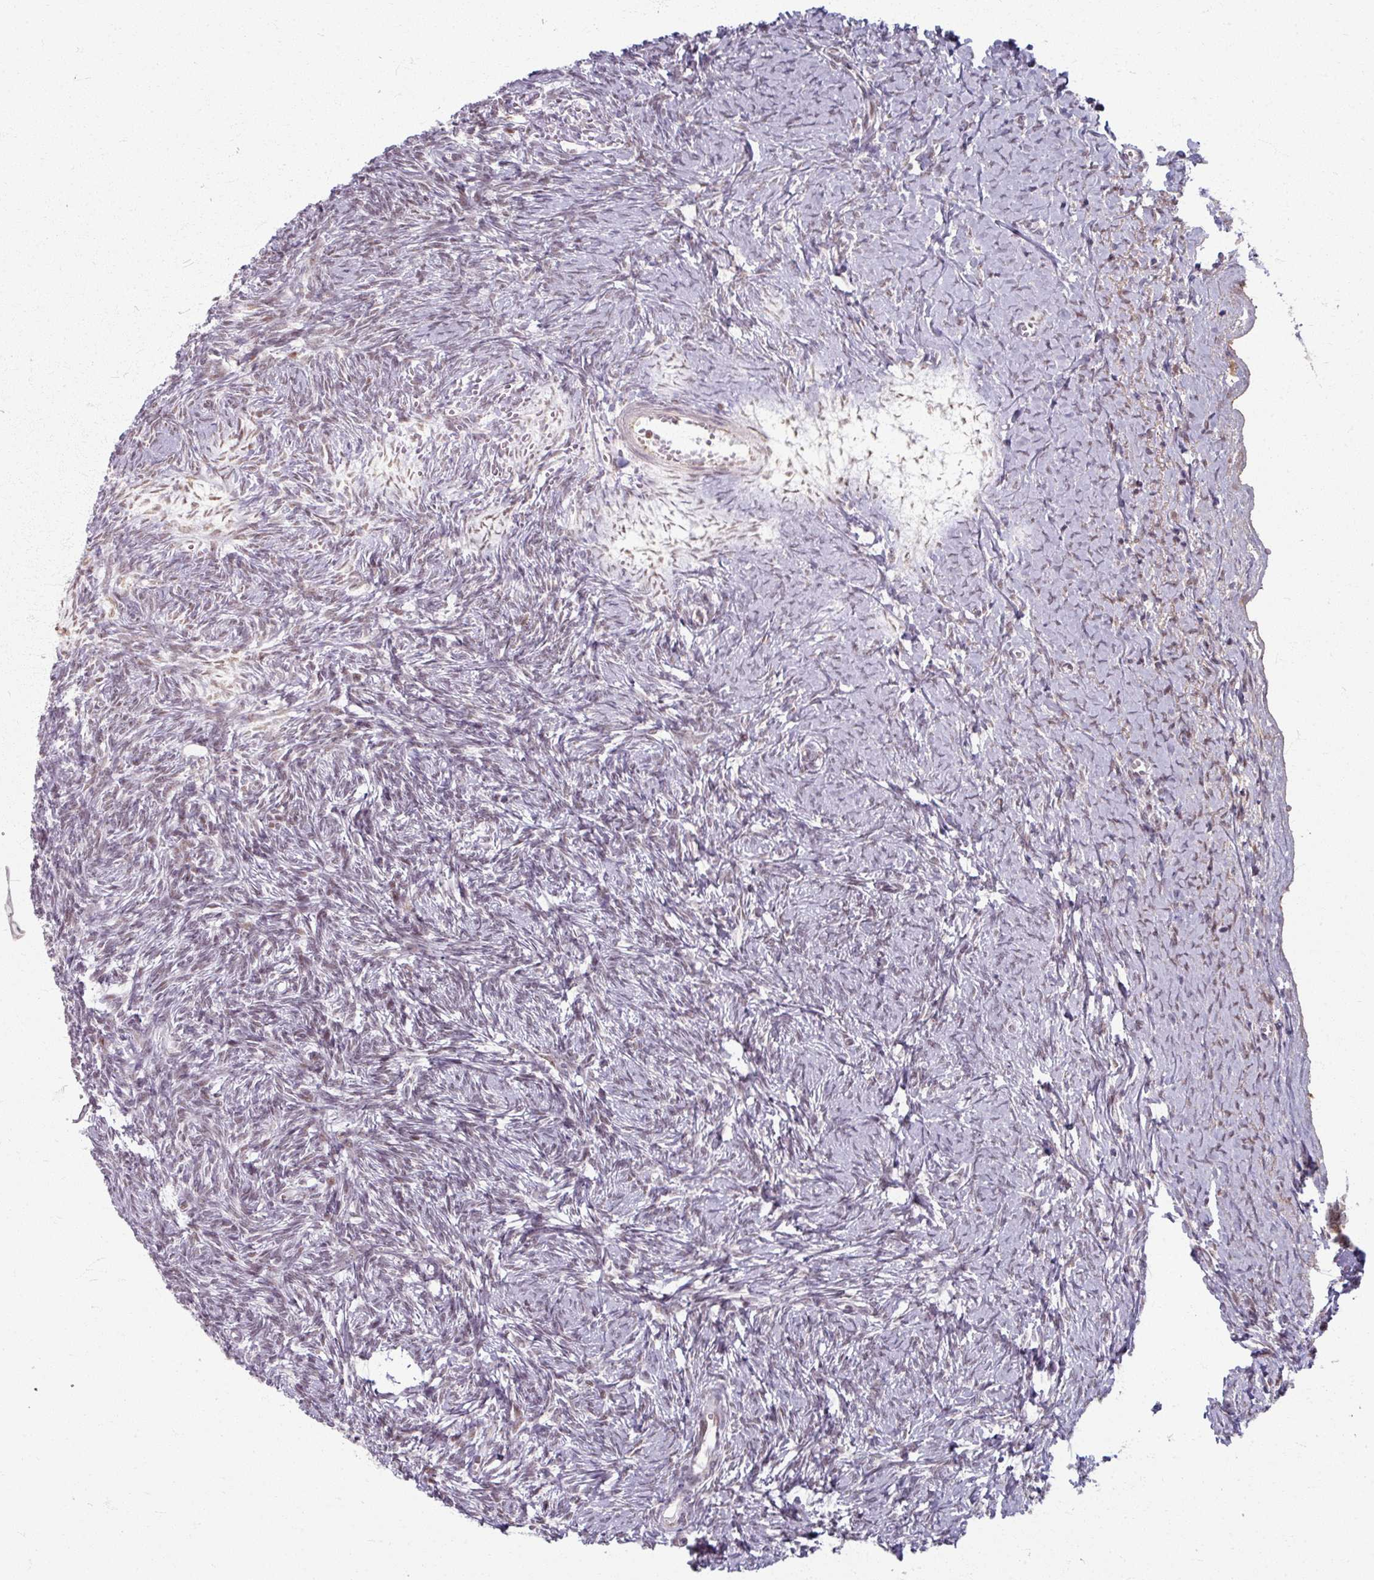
{"staining": {"intensity": "weak", "quantity": "25%-75%", "location": "nuclear"}, "tissue": "ovary", "cell_type": "Ovarian stroma cells", "image_type": "normal", "snomed": [{"axis": "morphology", "description": "Normal tissue, NOS"}, {"axis": "topography", "description": "Ovary"}], "caption": "A low amount of weak nuclear expression is identified in approximately 25%-75% of ovarian stroma cells in unremarkable ovary. (DAB IHC with brightfield microscopy, high magnification).", "gene": "KLC3", "patient": {"sex": "female", "age": 39}}